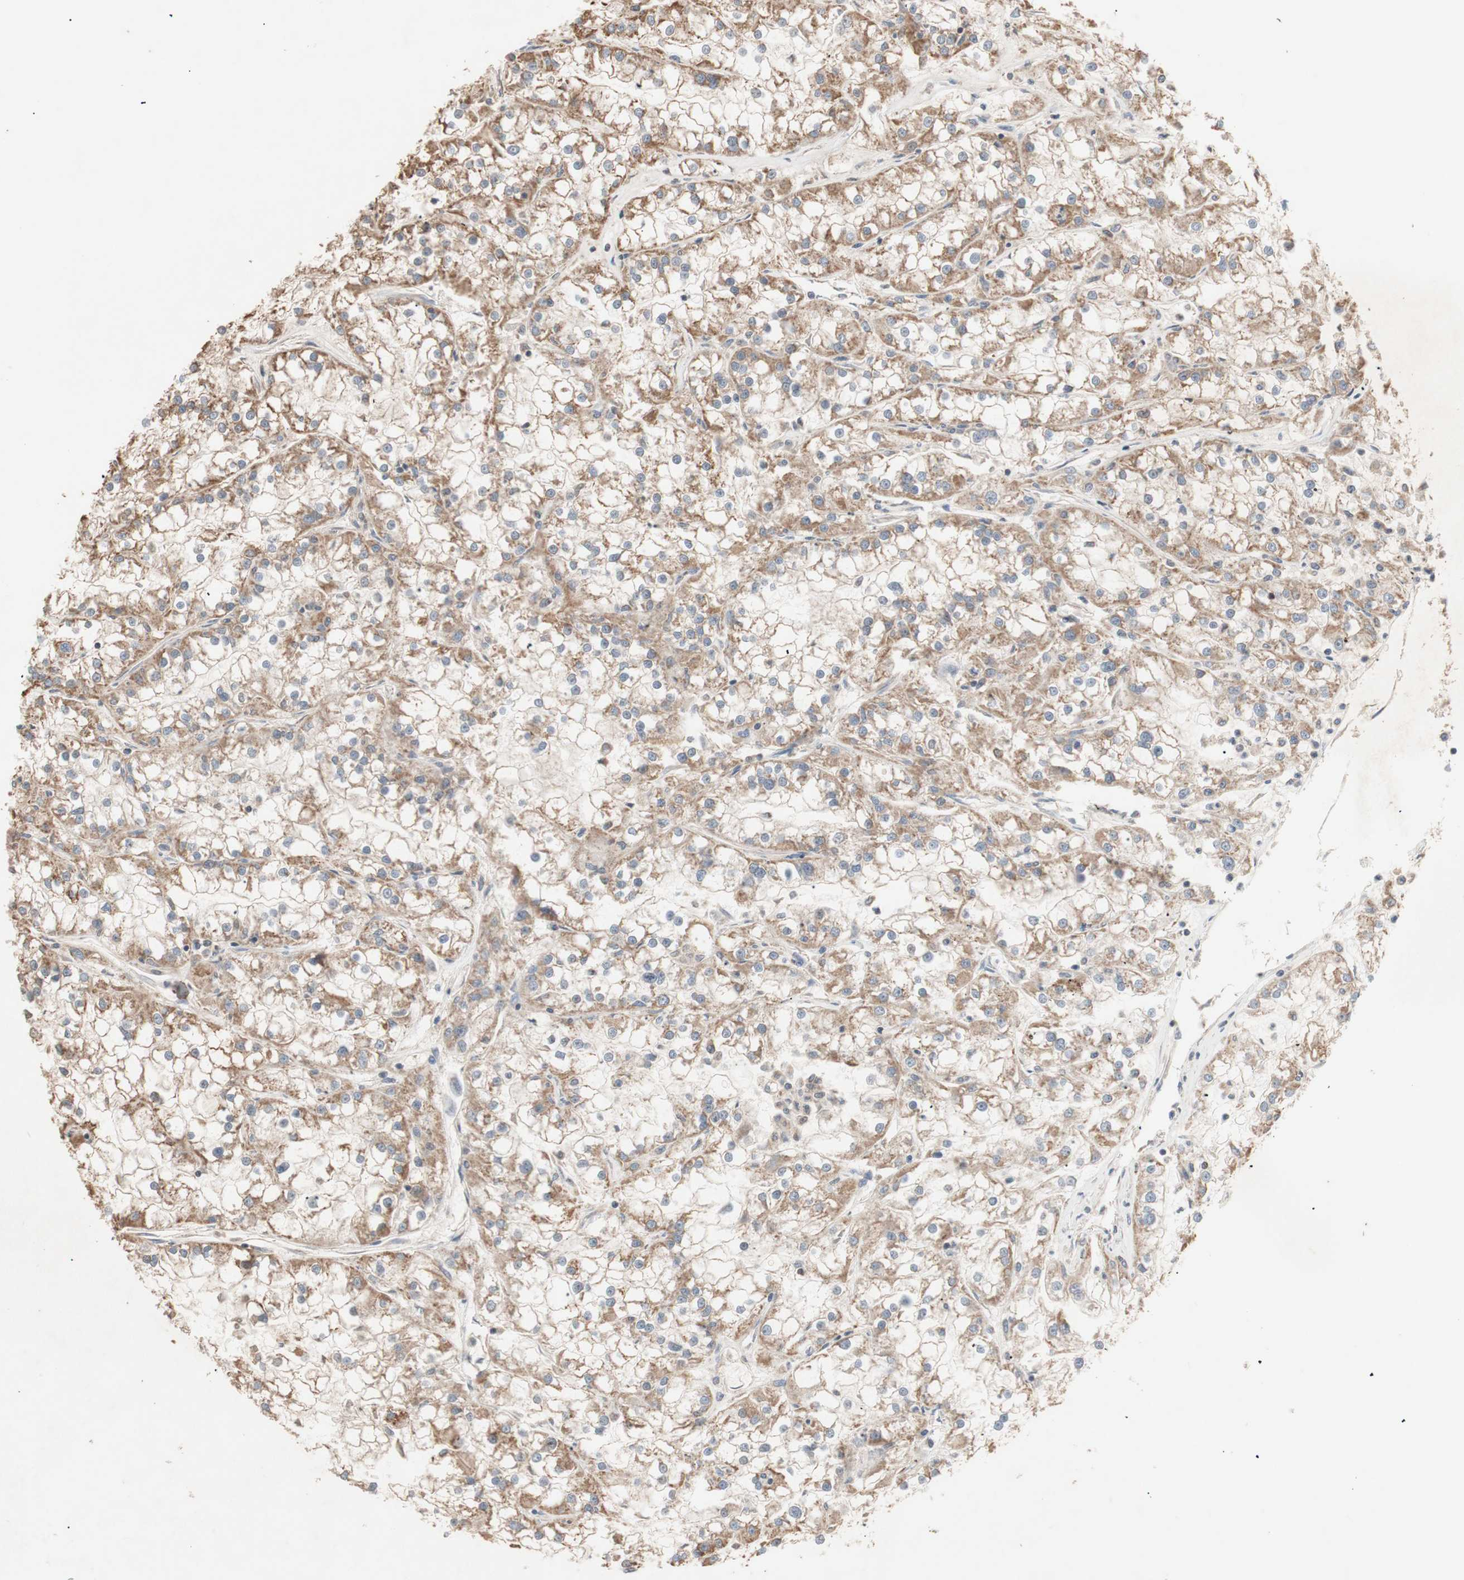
{"staining": {"intensity": "moderate", "quantity": ">75%", "location": "cytoplasmic/membranous"}, "tissue": "renal cancer", "cell_type": "Tumor cells", "image_type": "cancer", "snomed": [{"axis": "morphology", "description": "Adenocarcinoma, NOS"}, {"axis": "topography", "description": "Kidney"}], "caption": "The image reveals immunohistochemical staining of renal cancer (adenocarcinoma). There is moderate cytoplasmic/membranous positivity is present in approximately >75% of tumor cells. (IHC, brightfield microscopy, high magnification).", "gene": "PTGIS", "patient": {"sex": "female", "age": 52}}